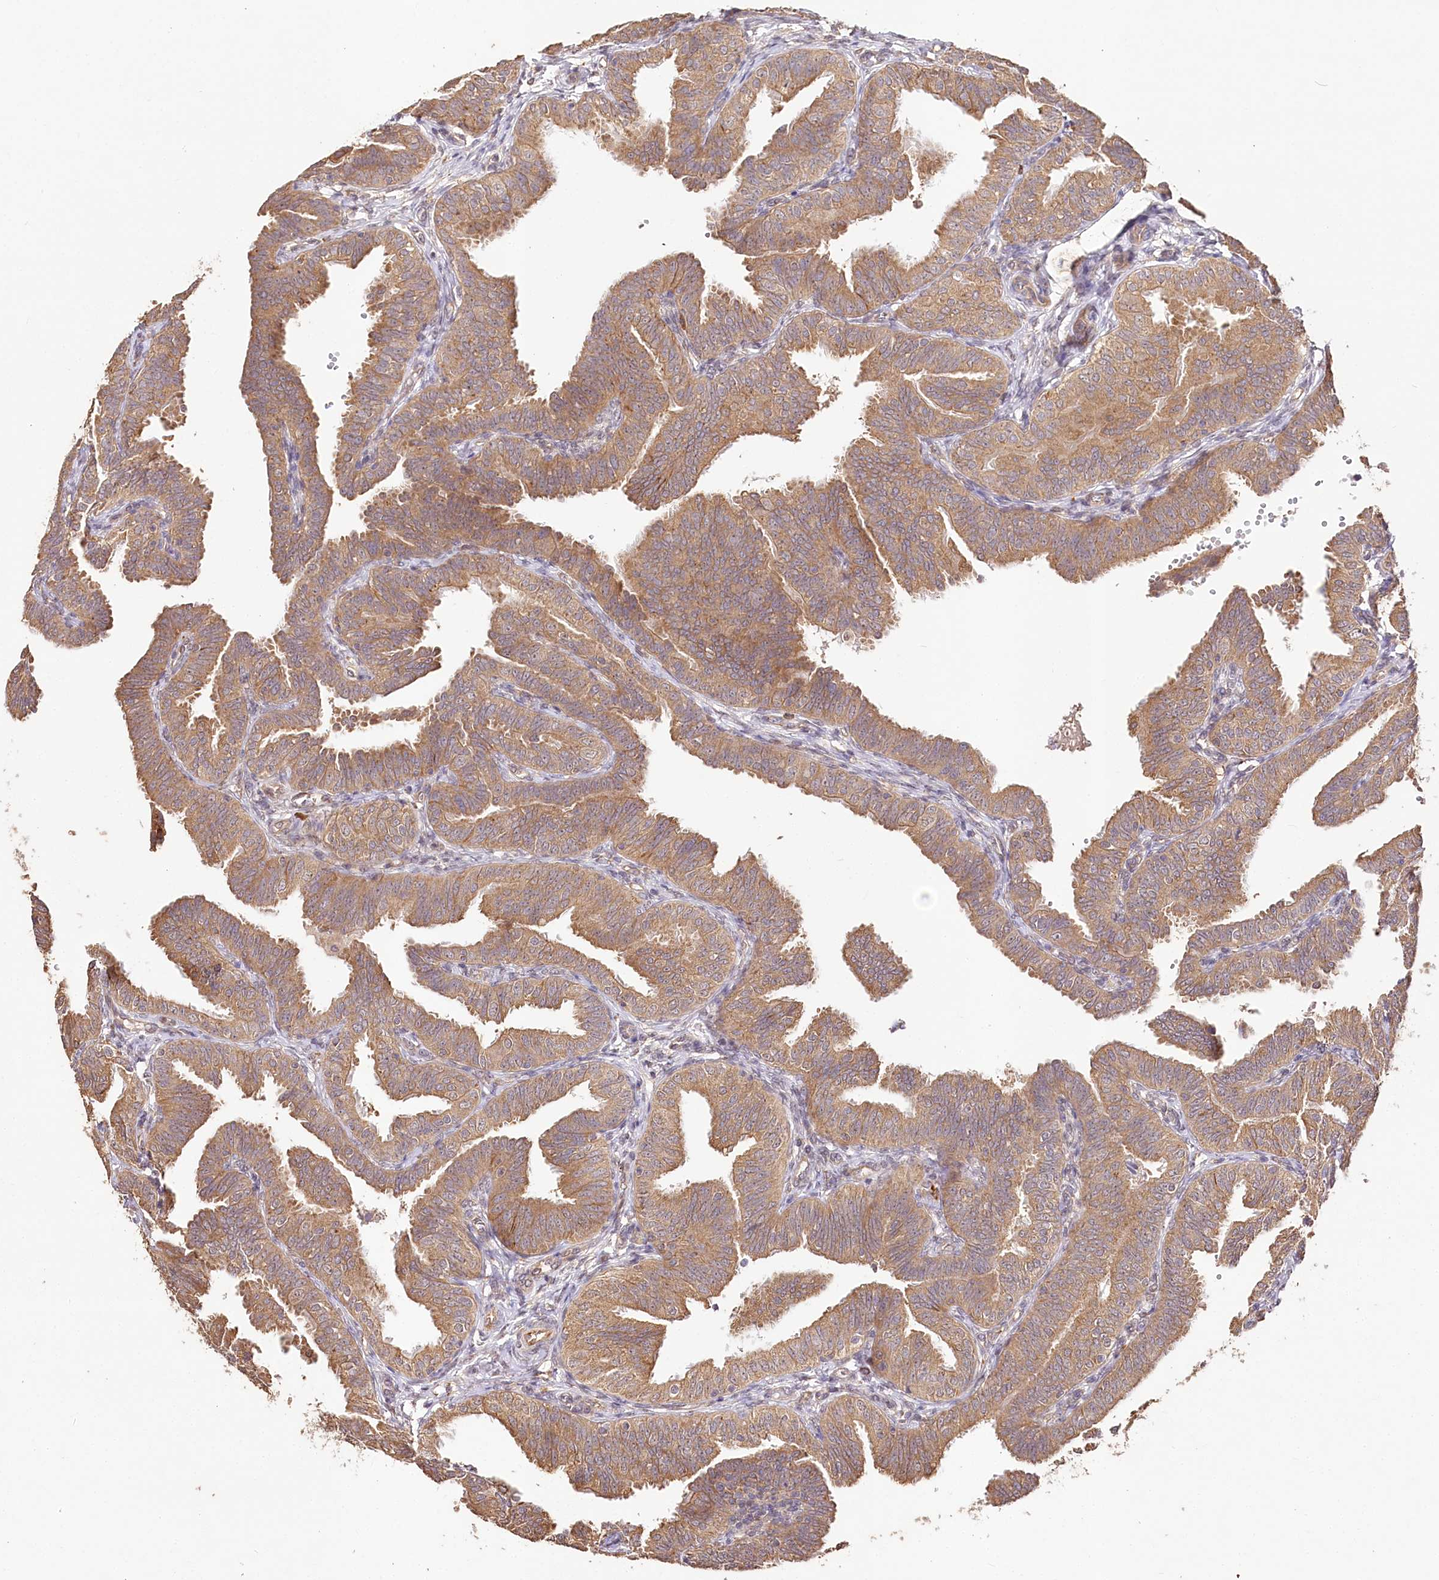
{"staining": {"intensity": "moderate", "quantity": ">75%", "location": "cytoplasmic/membranous"}, "tissue": "fallopian tube", "cell_type": "Glandular cells", "image_type": "normal", "snomed": [{"axis": "morphology", "description": "Normal tissue, NOS"}, {"axis": "topography", "description": "Fallopian tube"}], "caption": "DAB (3,3'-diaminobenzidine) immunohistochemical staining of unremarkable human fallopian tube shows moderate cytoplasmic/membranous protein staining in about >75% of glandular cells. (DAB = brown stain, brightfield microscopy at high magnification).", "gene": "DMXL1", "patient": {"sex": "female", "age": 35}}